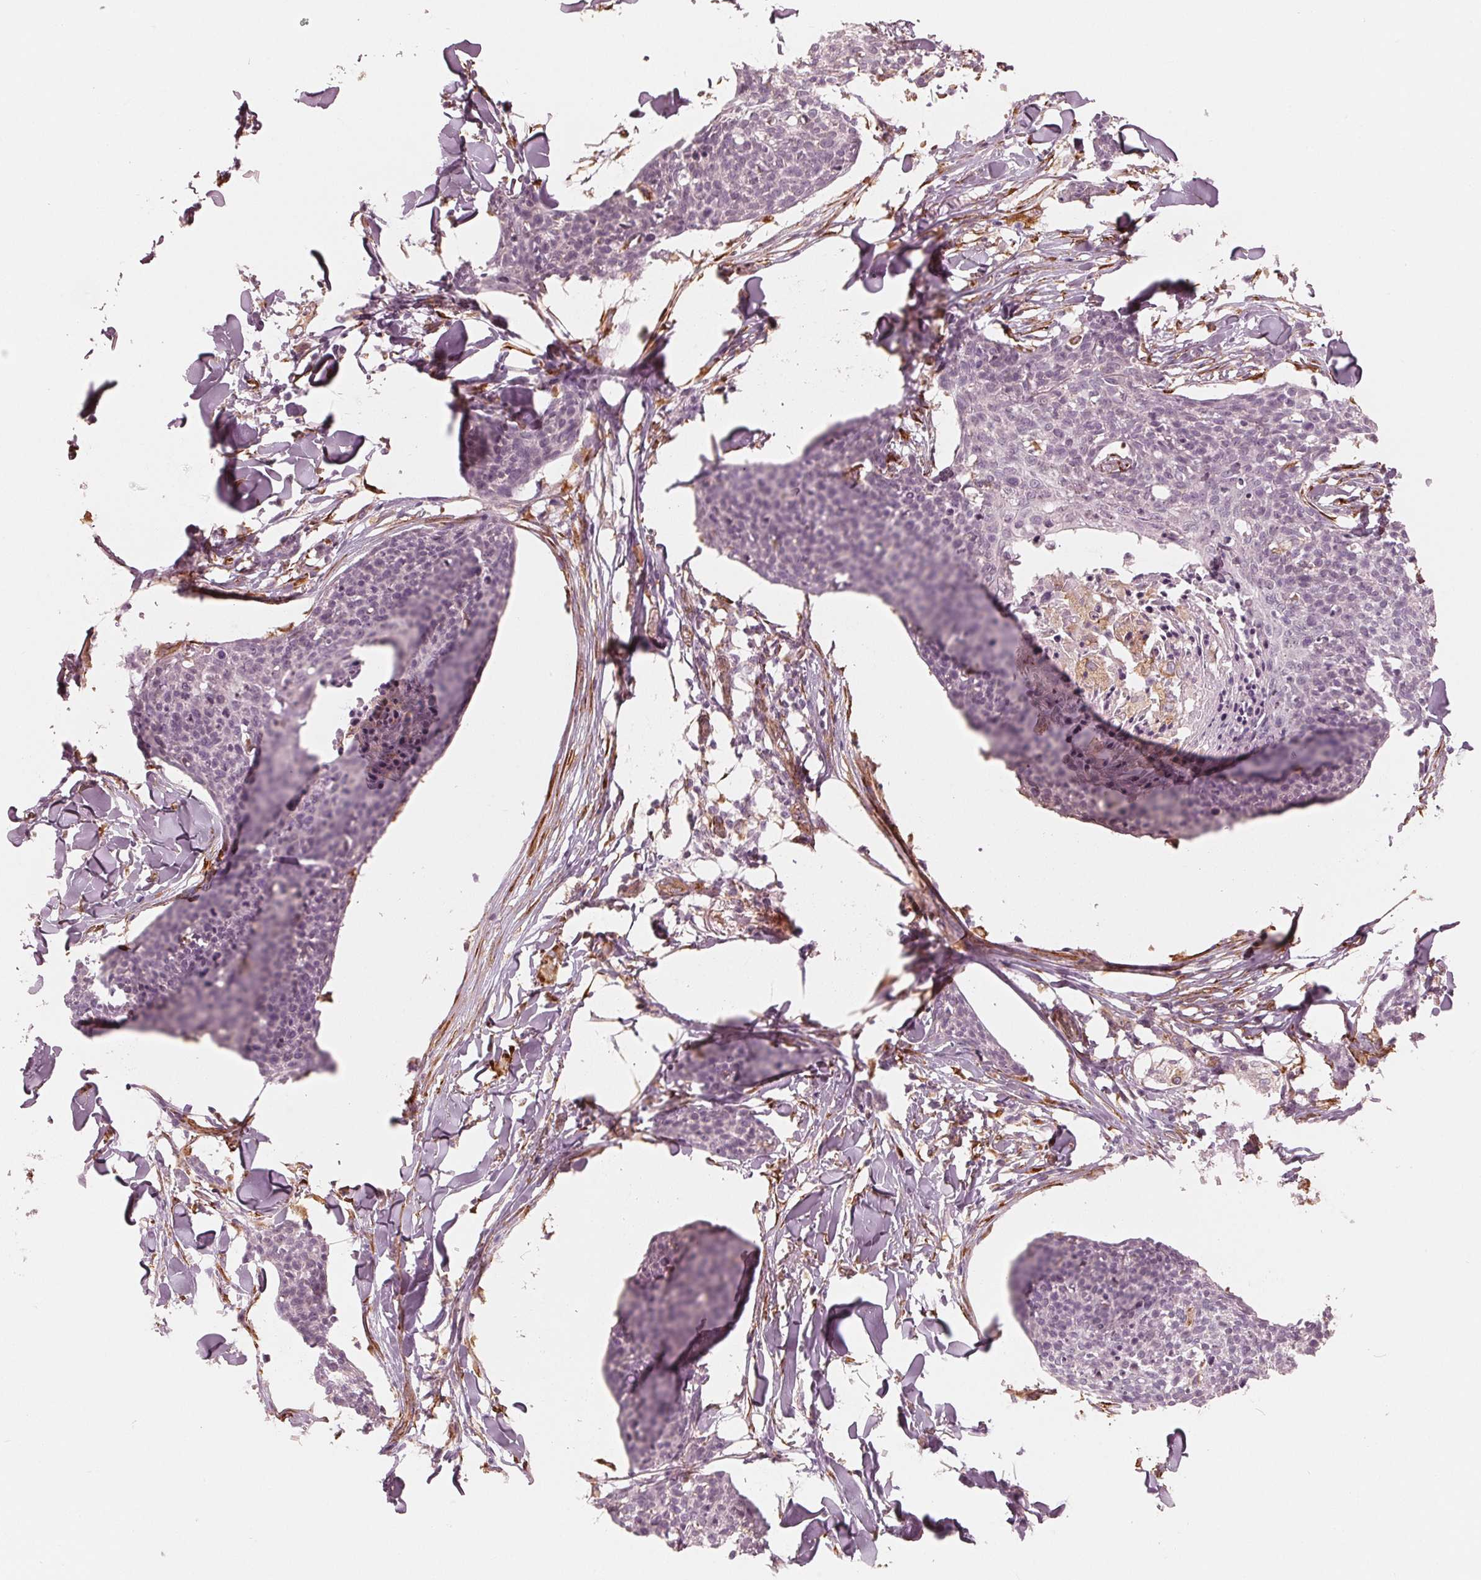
{"staining": {"intensity": "negative", "quantity": "none", "location": "none"}, "tissue": "skin cancer", "cell_type": "Tumor cells", "image_type": "cancer", "snomed": [{"axis": "morphology", "description": "Squamous cell carcinoma, NOS"}, {"axis": "topography", "description": "Skin"}, {"axis": "topography", "description": "Vulva"}], "caption": "DAB immunohistochemical staining of human skin squamous cell carcinoma demonstrates no significant staining in tumor cells.", "gene": "IKBIP", "patient": {"sex": "female", "age": 75}}